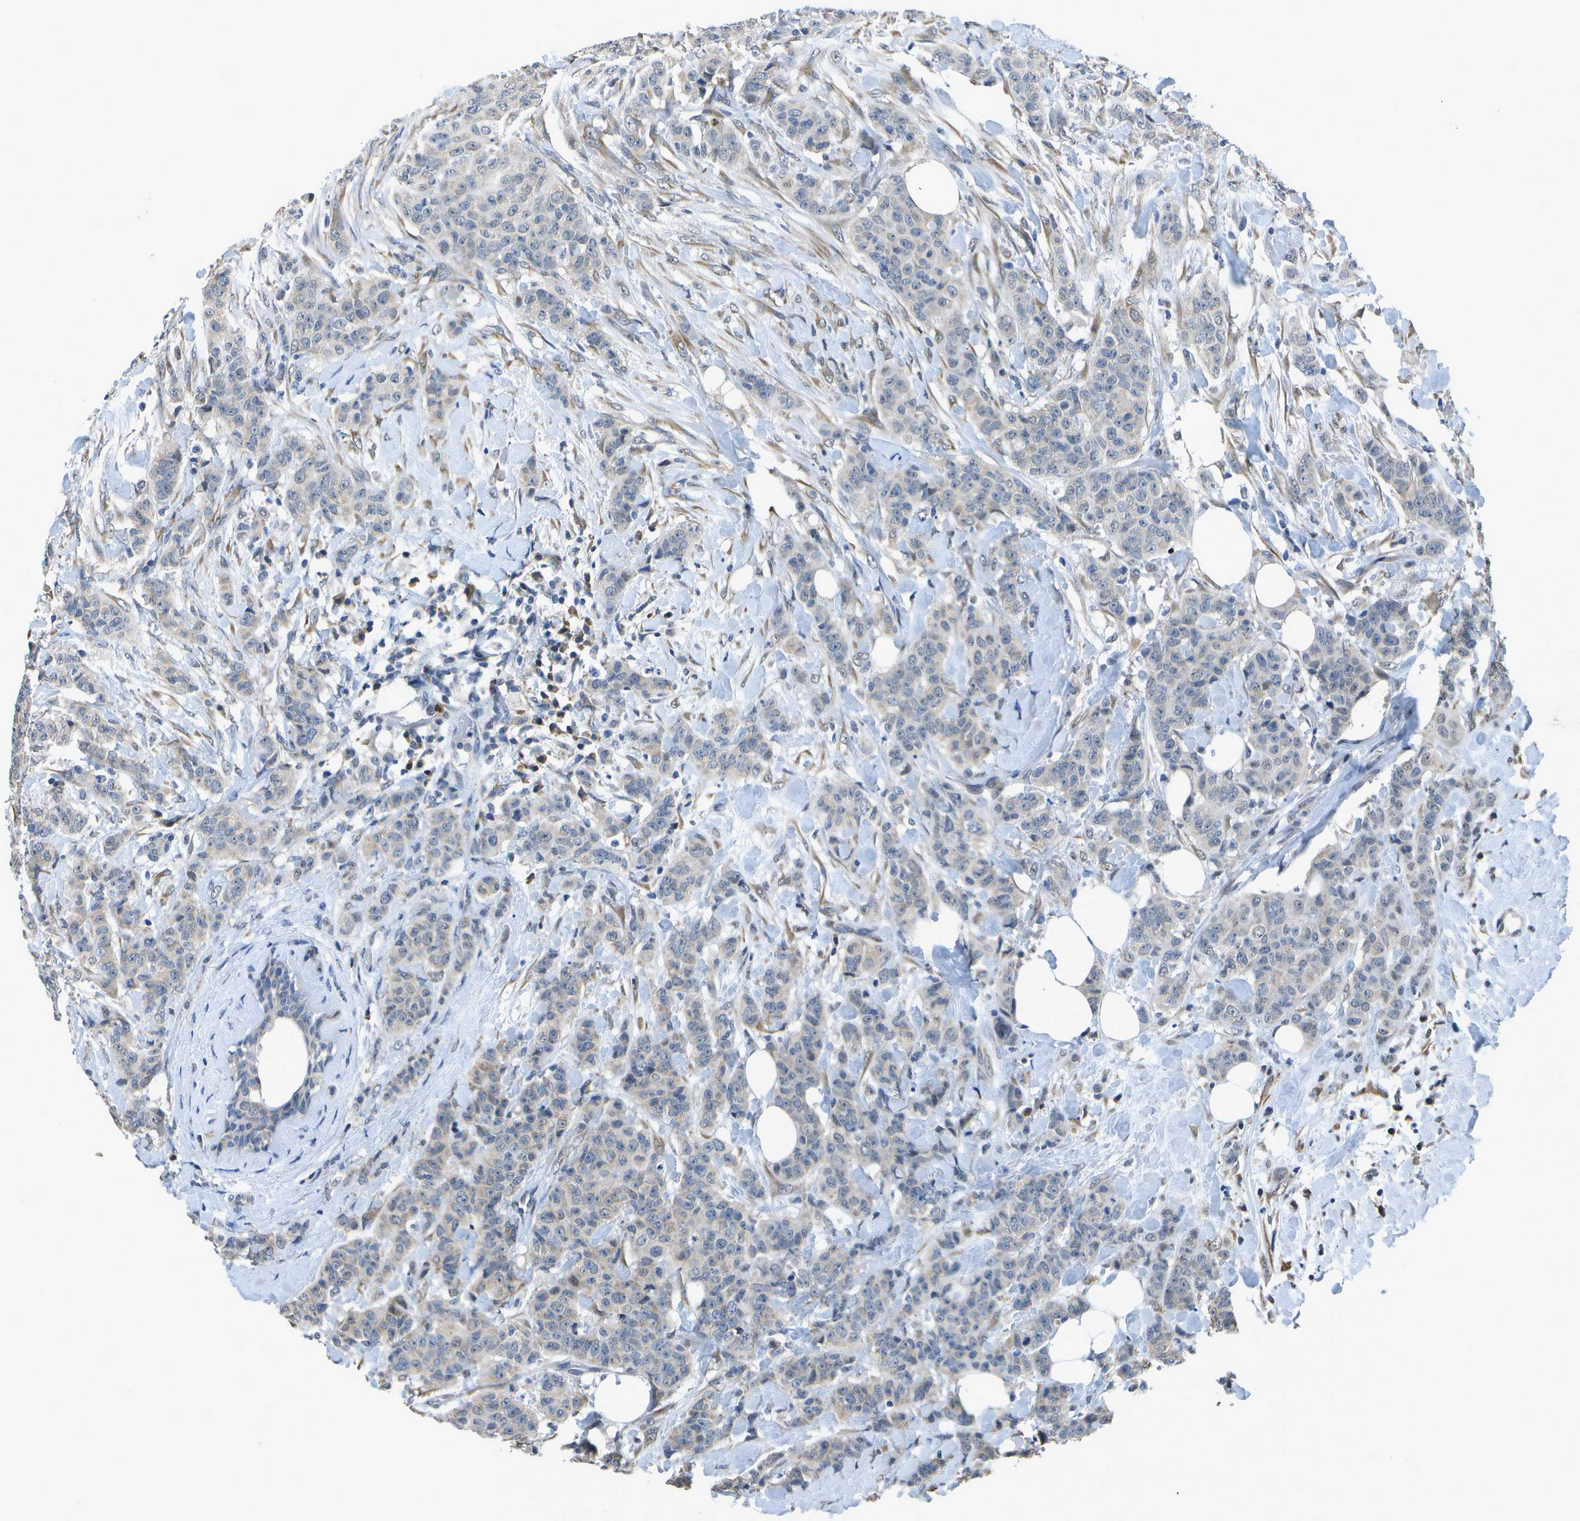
{"staining": {"intensity": "weak", "quantity": "<25%", "location": "cytoplasmic/membranous"}, "tissue": "breast cancer", "cell_type": "Tumor cells", "image_type": "cancer", "snomed": [{"axis": "morphology", "description": "Normal tissue, NOS"}, {"axis": "morphology", "description": "Duct carcinoma"}, {"axis": "topography", "description": "Breast"}], "caption": "High power microscopy micrograph of an IHC image of breast cancer, revealing no significant positivity in tumor cells.", "gene": "DSE", "patient": {"sex": "female", "age": 40}}